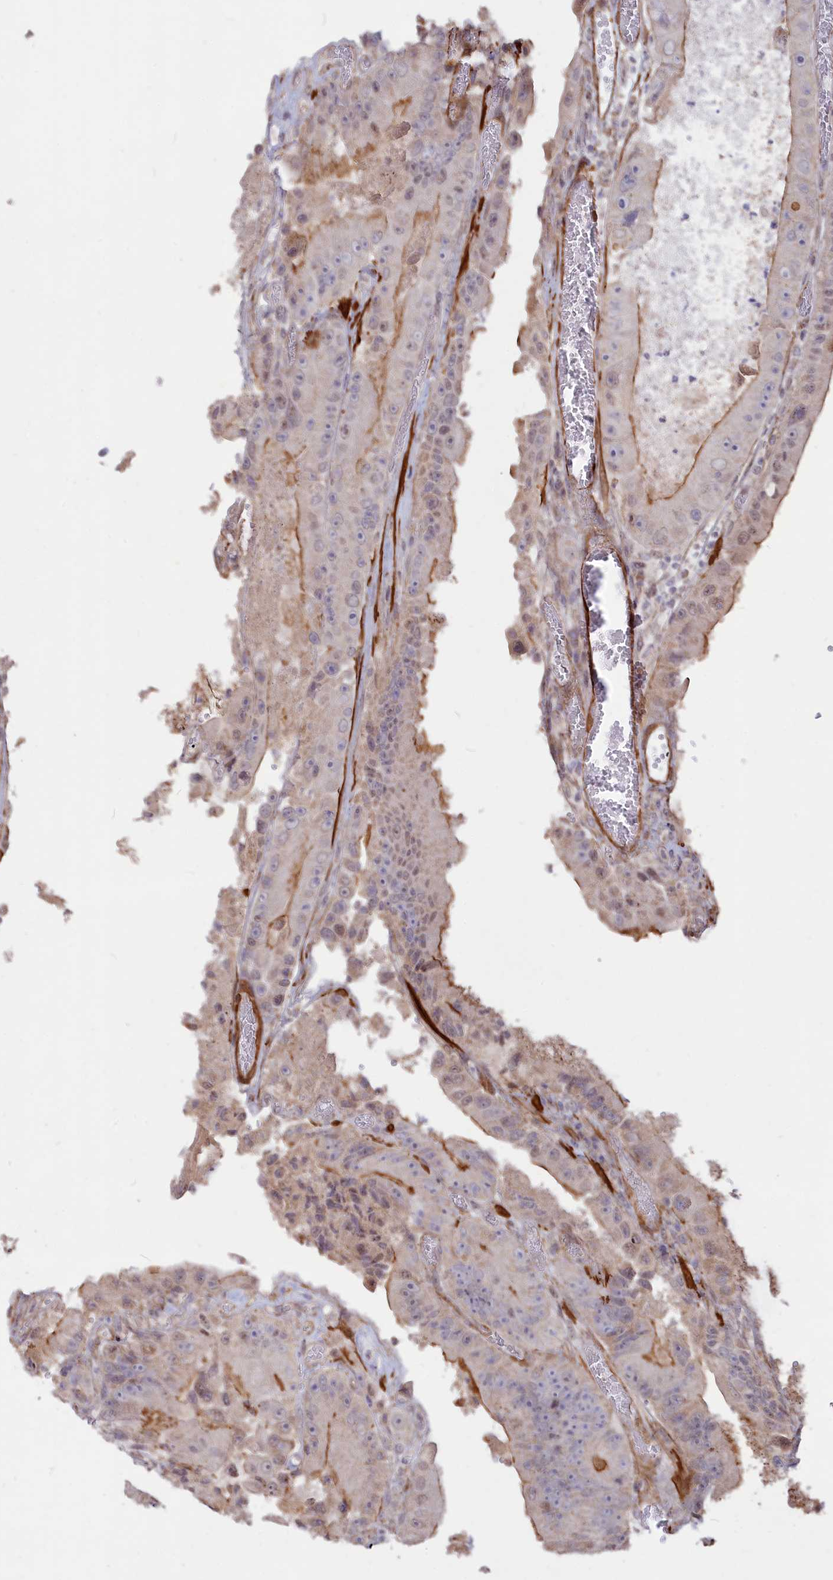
{"staining": {"intensity": "strong", "quantity": "25%-75%", "location": "cytoplasmic/membranous"}, "tissue": "colorectal cancer", "cell_type": "Tumor cells", "image_type": "cancer", "snomed": [{"axis": "morphology", "description": "Adenocarcinoma, NOS"}, {"axis": "topography", "description": "Colon"}], "caption": "Approximately 25%-75% of tumor cells in human colorectal cancer (adenocarcinoma) exhibit strong cytoplasmic/membranous protein staining as visualized by brown immunohistochemical staining.", "gene": "CCDC154", "patient": {"sex": "female", "age": 86}}